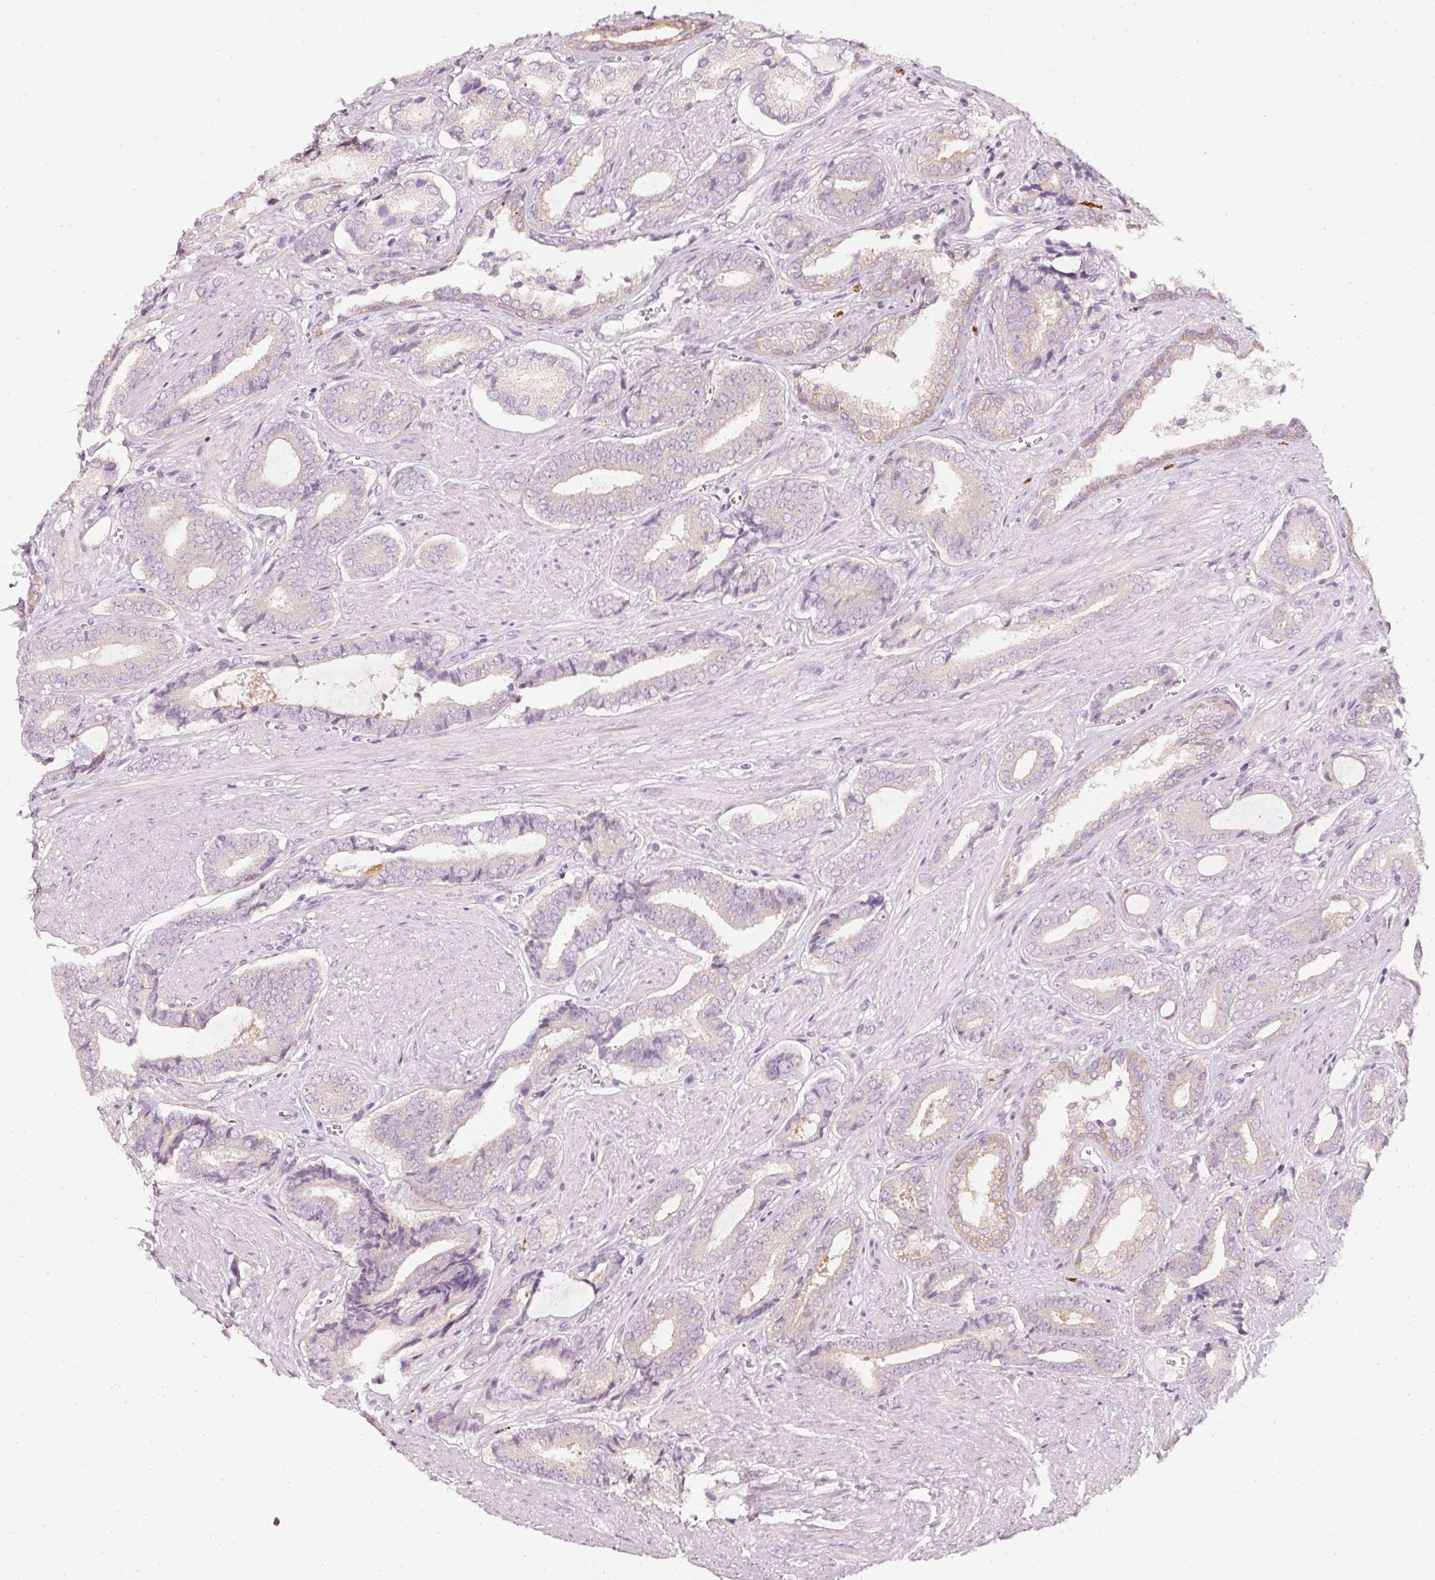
{"staining": {"intensity": "weak", "quantity": "<25%", "location": "cytoplasmic/membranous"}, "tissue": "prostate cancer", "cell_type": "Tumor cells", "image_type": "cancer", "snomed": [{"axis": "morphology", "description": "Adenocarcinoma, NOS"}, {"axis": "topography", "description": "Prostate and seminal vesicle, NOS"}], "caption": "IHC image of human prostate cancer (adenocarcinoma) stained for a protein (brown), which demonstrates no positivity in tumor cells.", "gene": "CNP", "patient": {"sex": "male", "age": 76}}